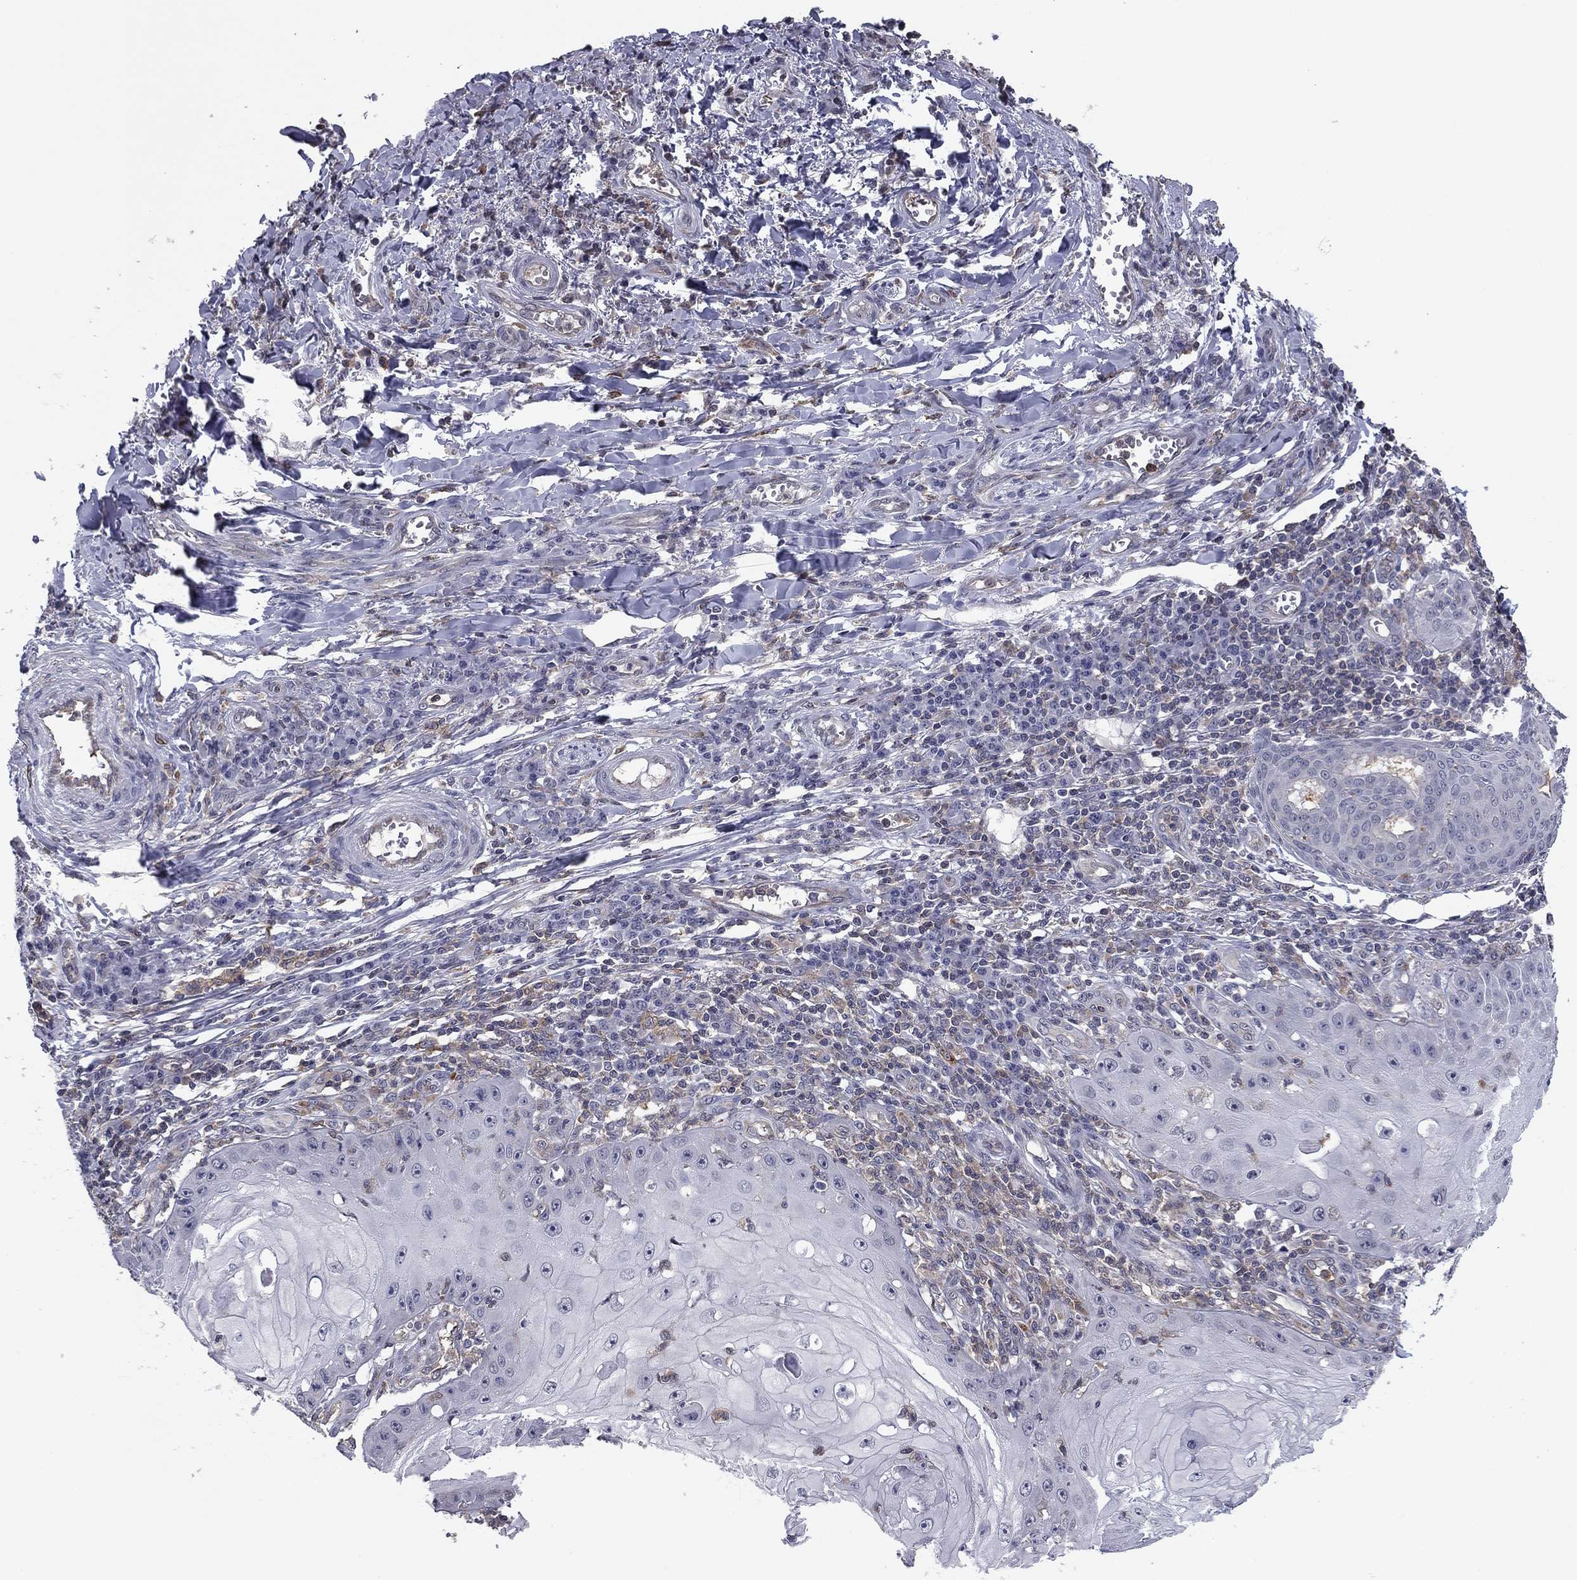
{"staining": {"intensity": "negative", "quantity": "none", "location": "none"}, "tissue": "skin cancer", "cell_type": "Tumor cells", "image_type": "cancer", "snomed": [{"axis": "morphology", "description": "Squamous cell carcinoma, NOS"}, {"axis": "topography", "description": "Skin"}], "caption": "Immunohistochemistry (IHC) histopathology image of skin cancer stained for a protein (brown), which displays no expression in tumor cells. The staining is performed using DAB (3,3'-diaminobenzidine) brown chromogen with nuclei counter-stained in using hematoxylin.", "gene": "PLCB2", "patient": {"sex": "male", "age": 70}}